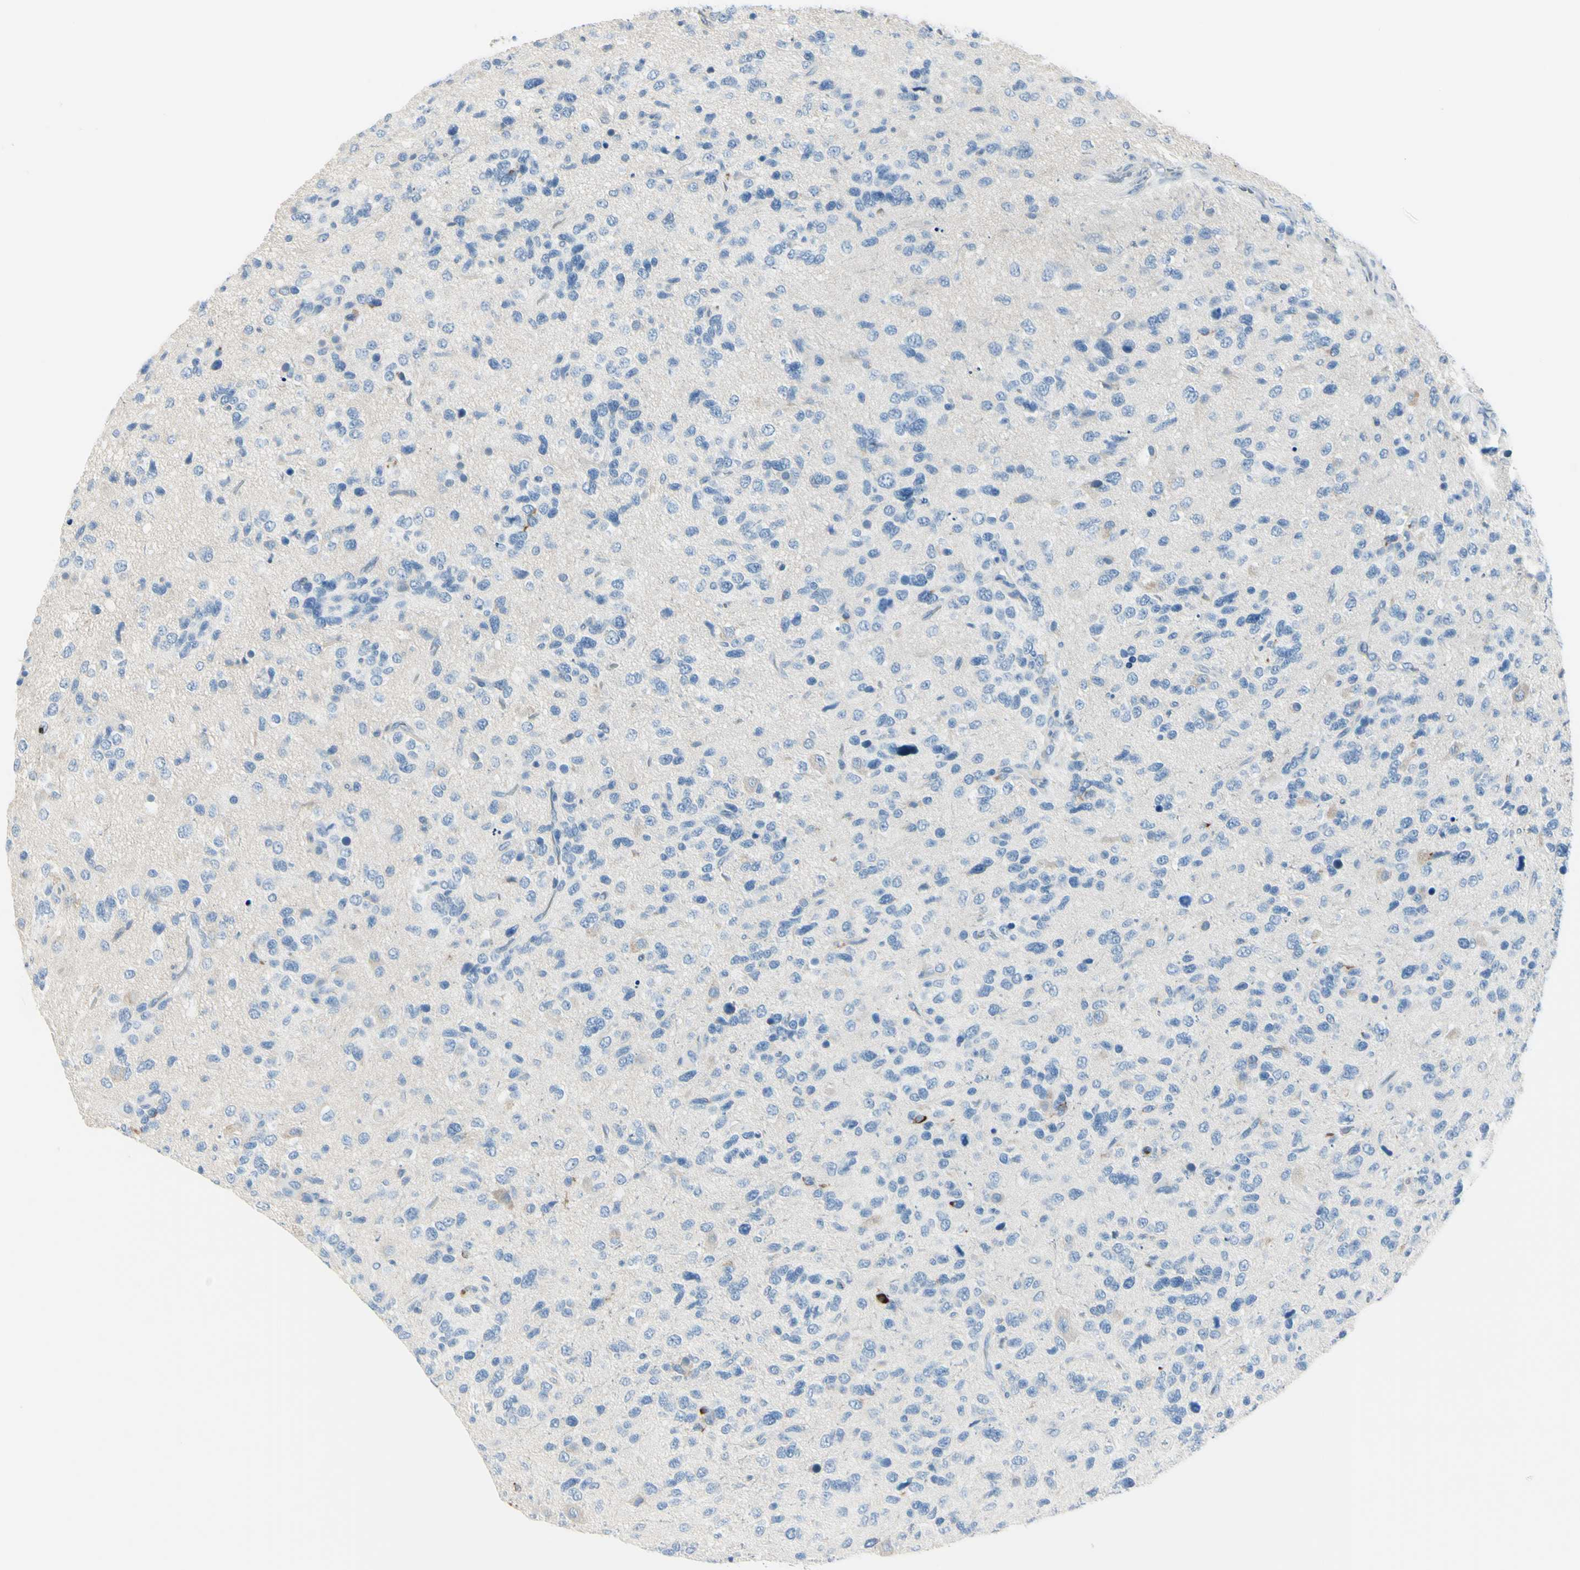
{"staining": {"intensity": "negative", "quantity": "none", "location": "none"}, "tissue": "glioma", "cell_type": "Tumor cells", "image_type": "cancer", "snomed": [{"axis": "morphology", "description": "Glioma, malignant, High grade"}, {"axis": "topography", "description": "Brain"}], "caption": "IHC photomicrograph of neoplastic tissue: human glioma stained with DAB demonstrates no significant protein expression in tumor cells.", "gene": "DLG4", "patient": {"sex": "female", "age": 58}}